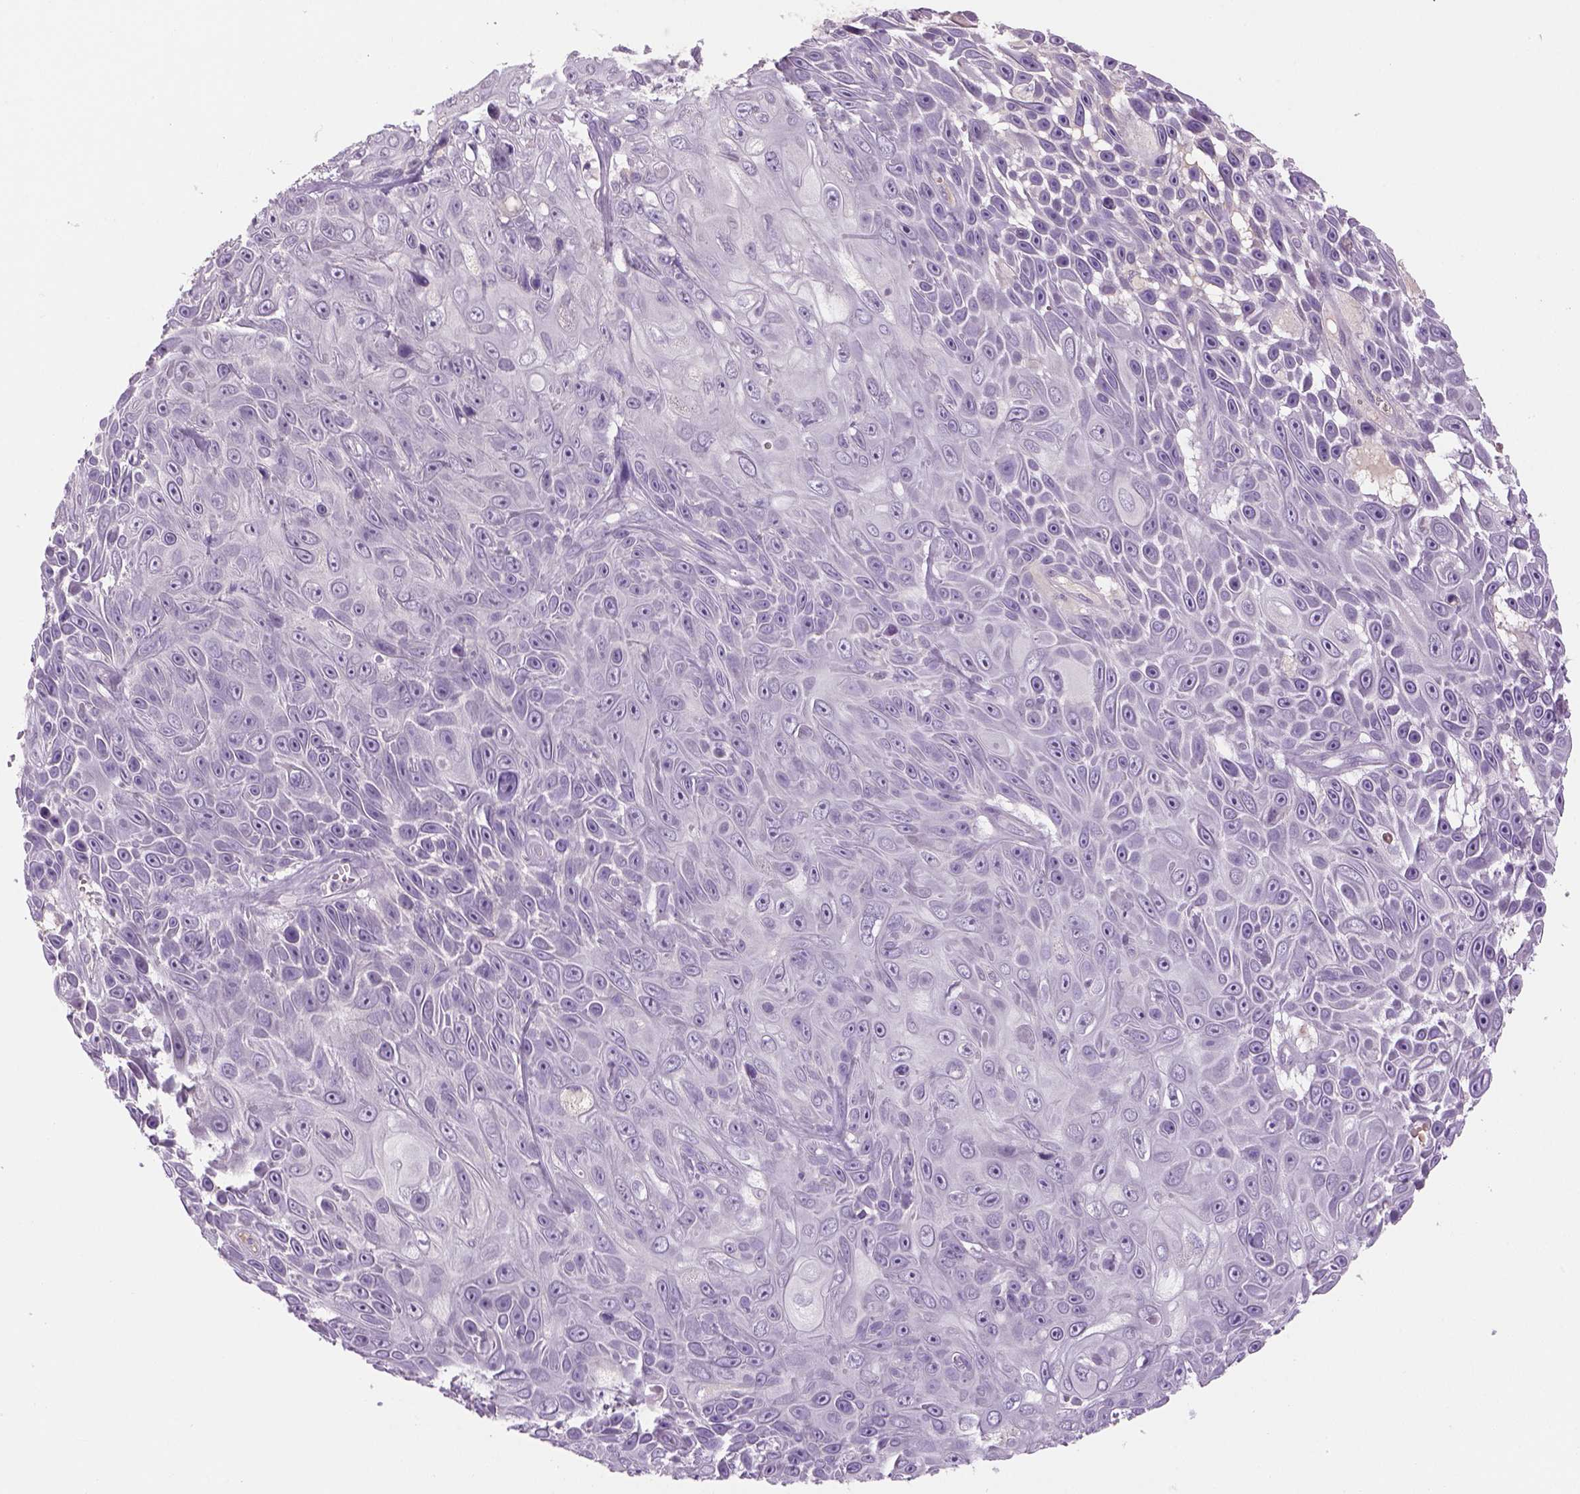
{"staining": {"intensity": "negative", "quantity": "none", "location": "none"}, "tissue": "skin cancer", "cell_type": "Tumor cells", "image_type": "cancer", "snomed": [{"axis": "morphology", "description": "Squamous cell carcinoma, NOS"}, {"axis": "topography", "description": "Skin"}], "caption": "High power microscopy image of an IHC histopathology image of skin cancer, revealing no significant staining in tumor cells.", "gene": "GFI1B", "patient": {"sex": "male", "age": 82}}